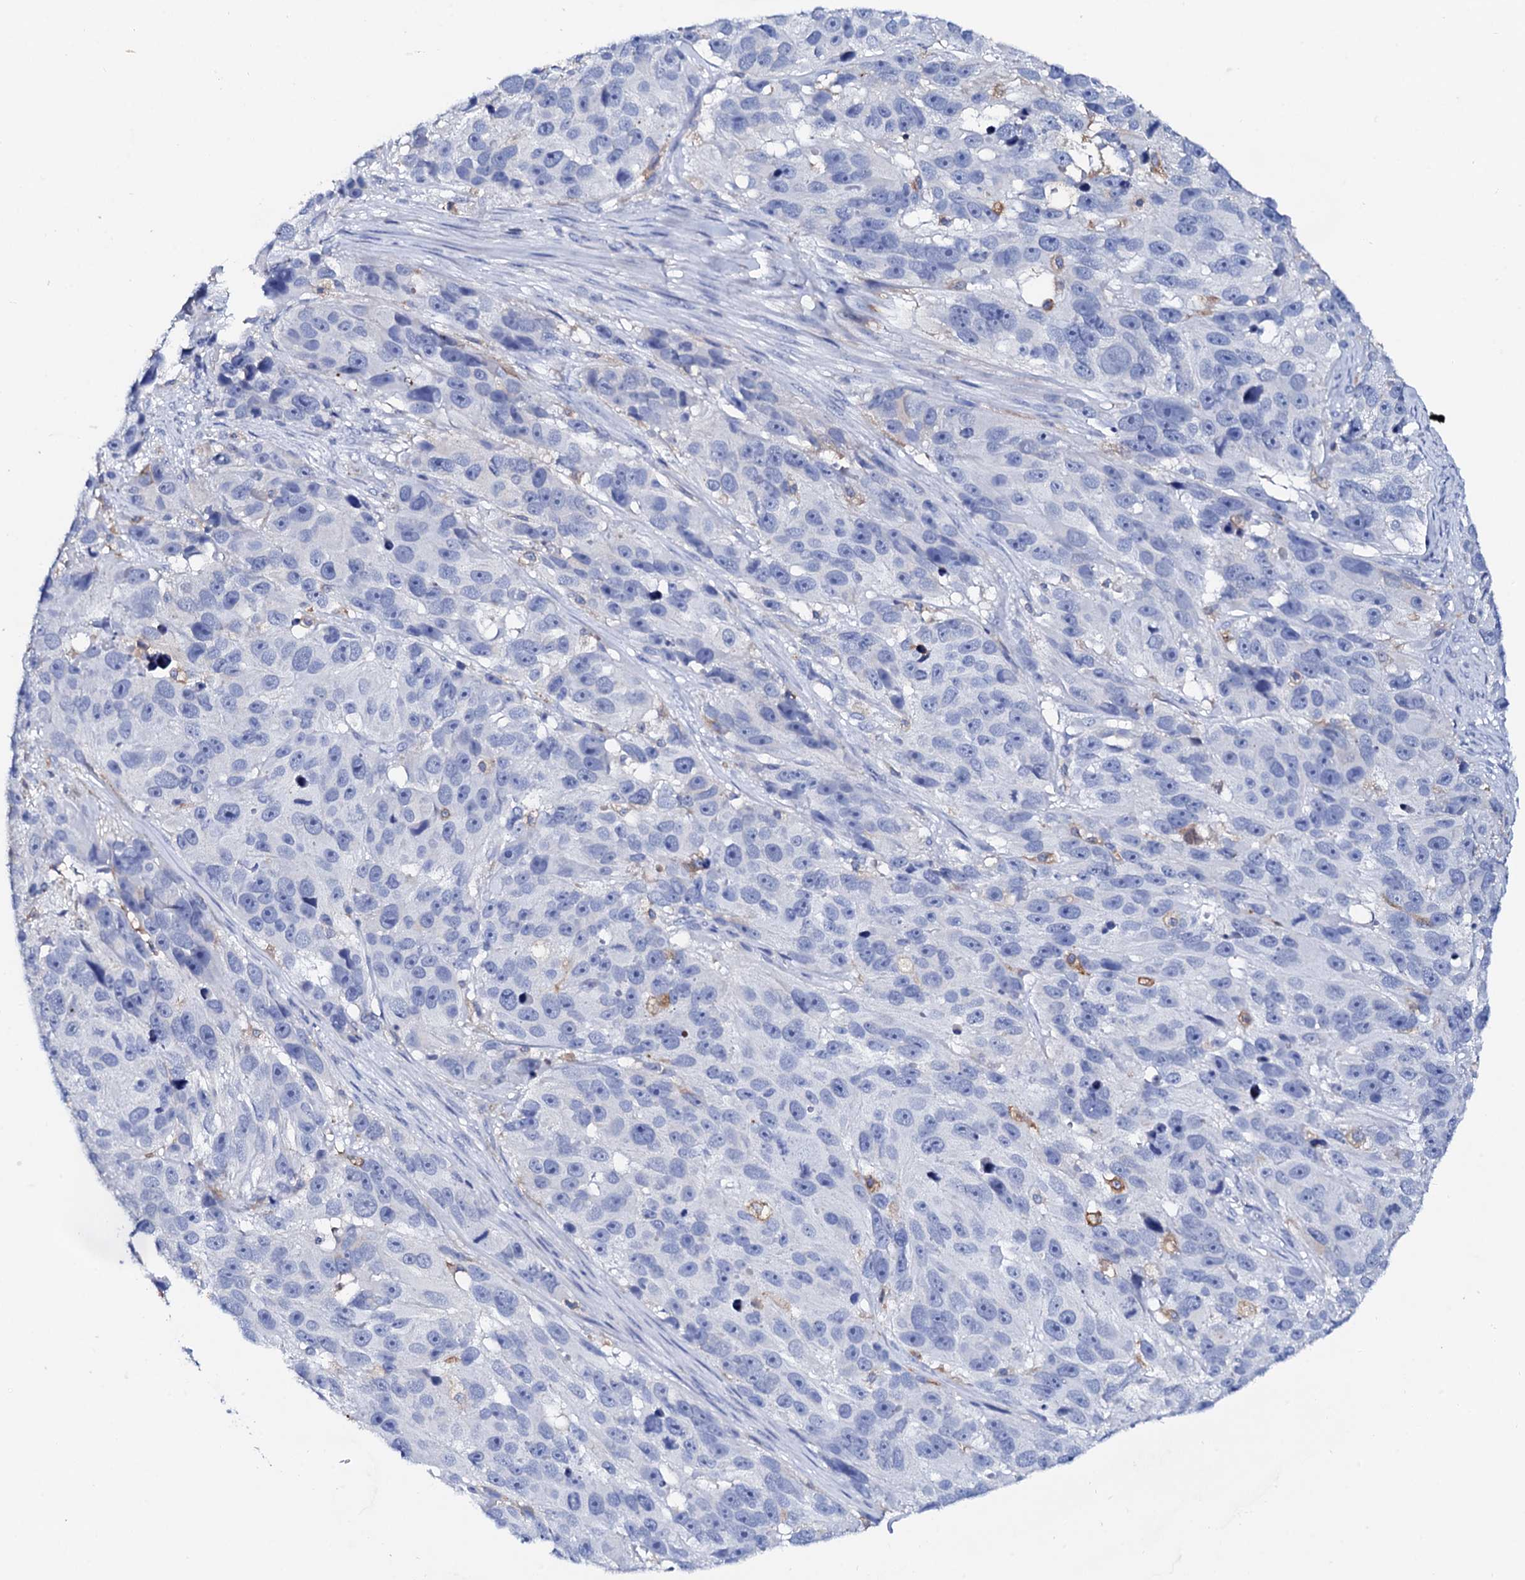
{"staining": {"intensity": "negative", "quantity": "none", "location": "none"}, "tissue": "melanoma", "cell_type": "Tumor cells", "image_type": "cancer", "snomed": [{"axis": "morphology", "description": "Malignant melanoma, NOS"}, {"axis": "topography", "description": "Skin"}], "caption": "Immunohistochemistry (IHC) histopathology image of neoplastic tissue: melanoma stained with DAB (3,3'-diaminobenzidine) reveals no significant protein expression in tumor cells.", "gene": "GLB1L3", "patient": {"sex": "male", "age": 84}}